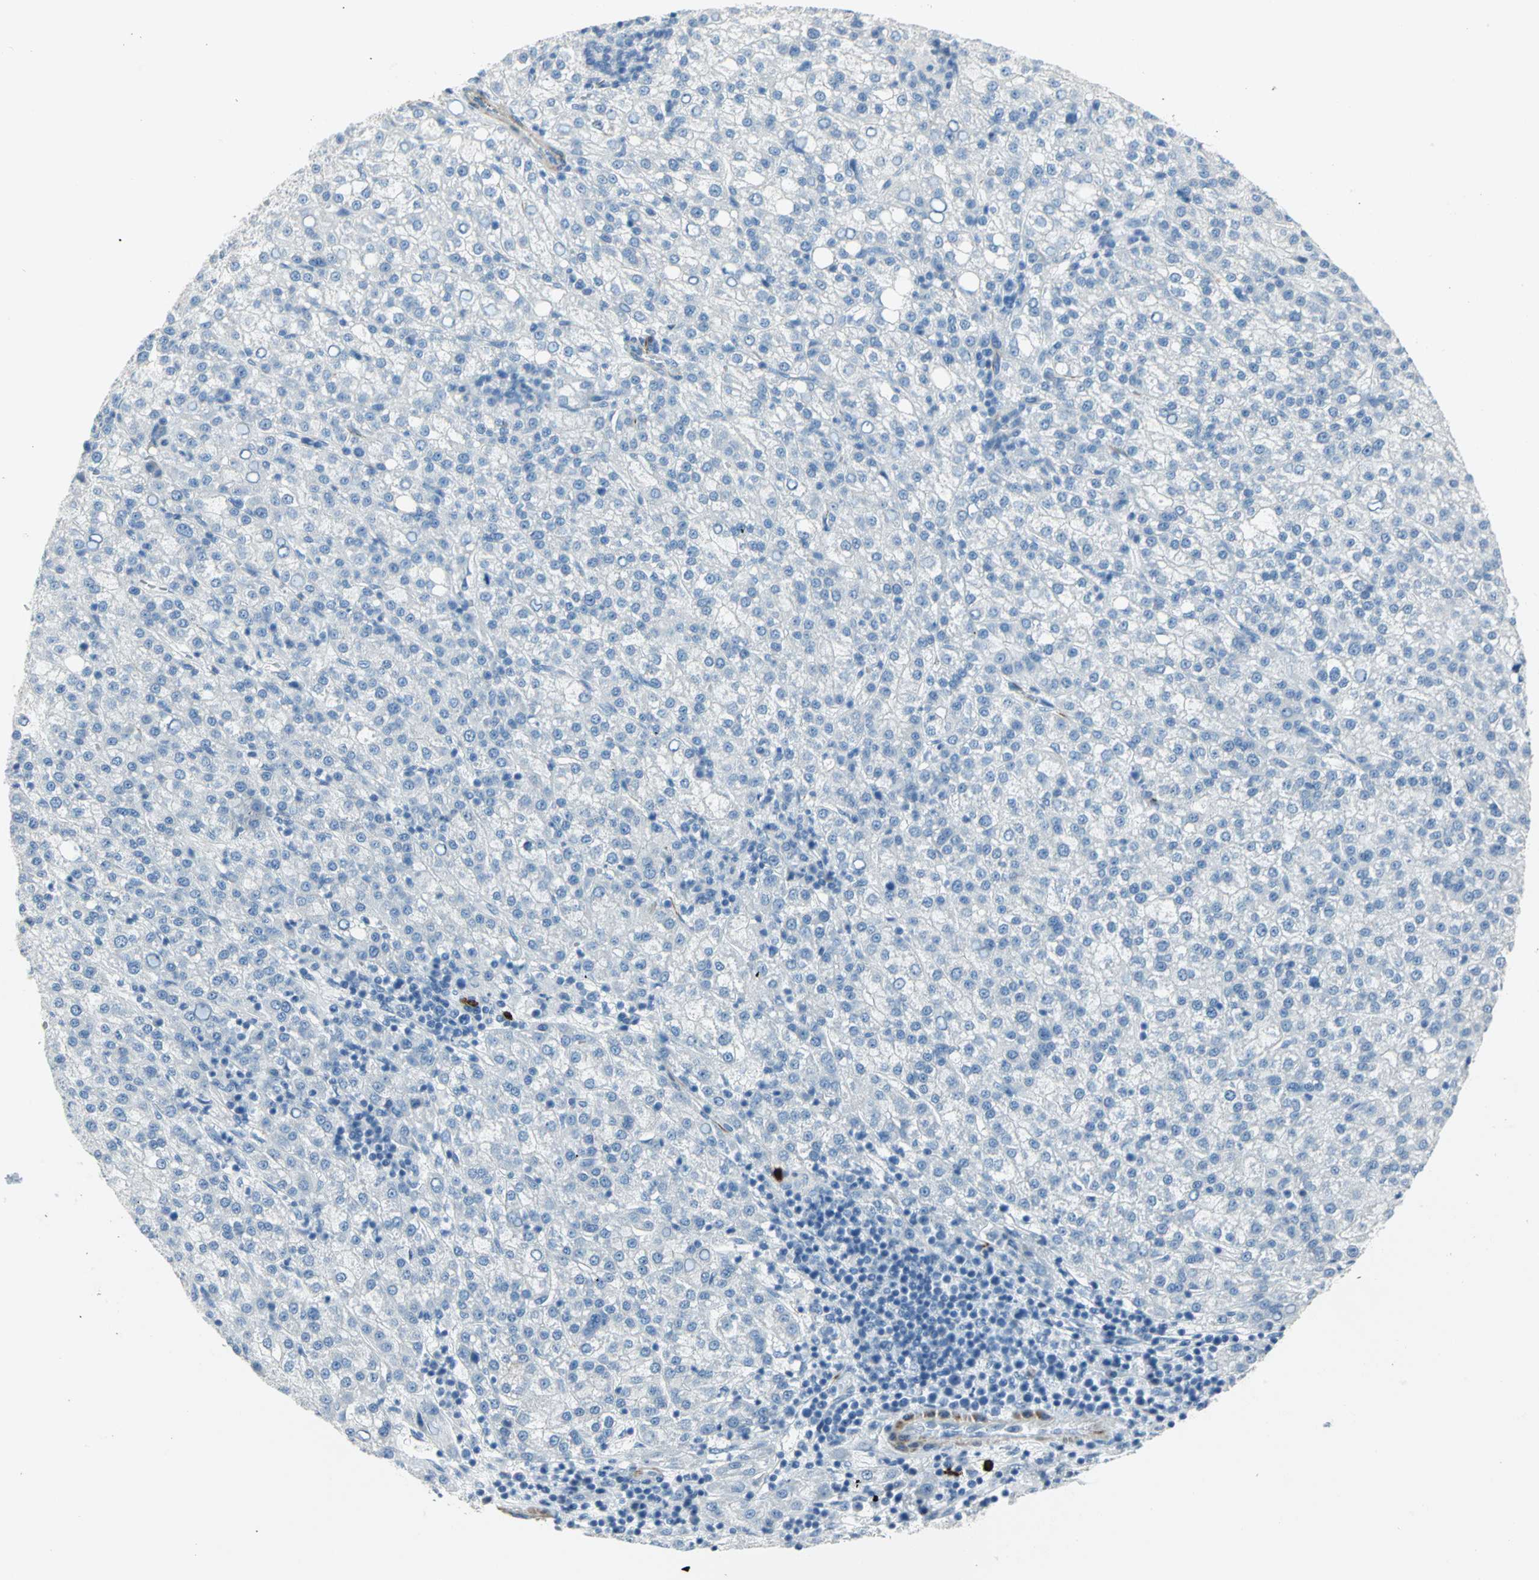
{"staining": {"intensity": "negative", "quantity": "none", "location": "none"}, "tissue": "liver cancer", "cell_type": "Tumor cells", "image_type": "cancer", "snomed": [{"axis": "morphology", "description": "Carcinoma, Hepatocellular, NOS"}, {"axis": "topography", "description": "Liver"}], "caption": "Tumor cells are negative for protein expression in human liver cancer (hepatocellular carcinoma). (DAB IHC with hematoxylin counter stain).", "gene": "ALOX15", "patient": {"sex": "female", "age": 58}}